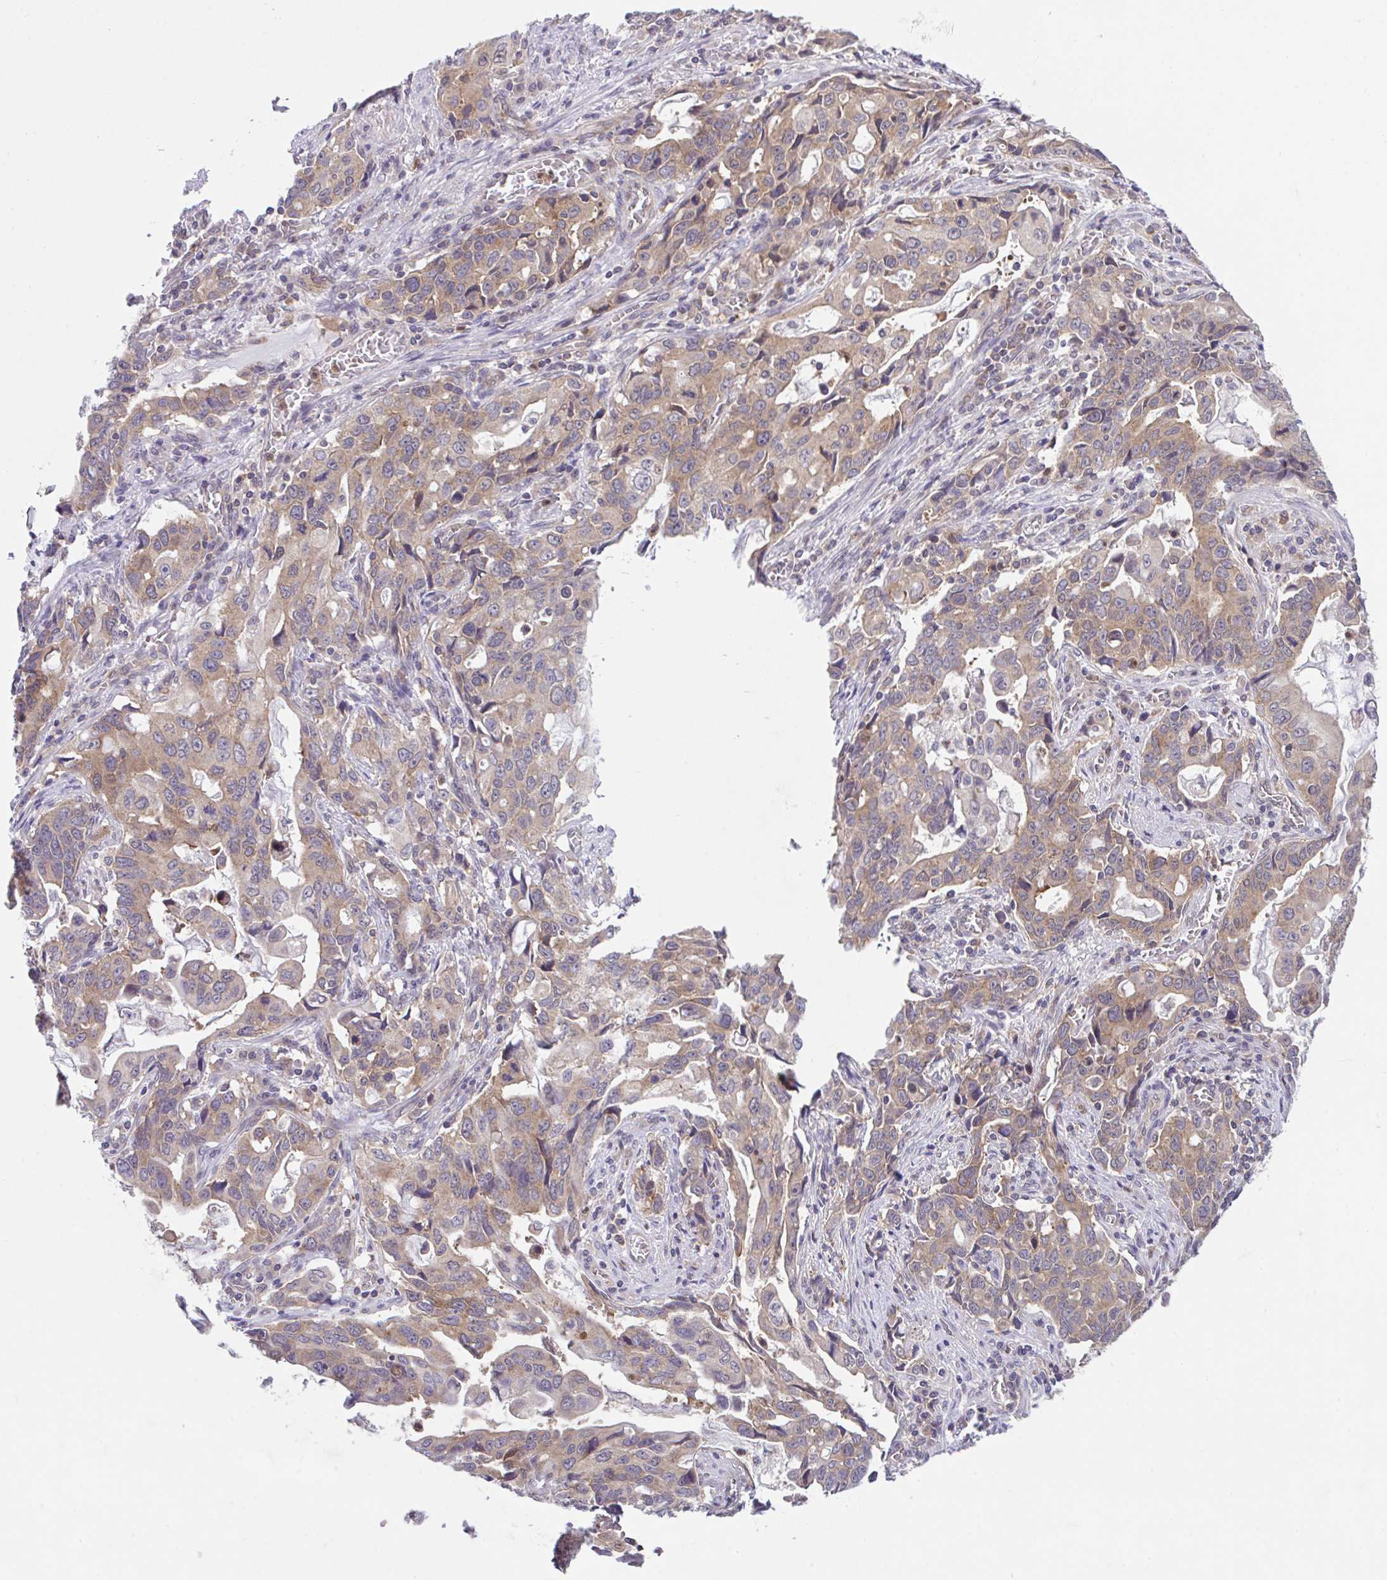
{"staining": {"intensity": "moderate", "quantity": "25%-75%", "location": "cytoplasmic/membranous"}, "tissue": "stomach cancer", "cell_type": "Tumor cells", "image_type": "cancer", "snomed": [{"axis": "morphology", "description": "Adenocarcinoma, NOS"}, {"axis": "topography", "description": "Stomach, upper"}], "caption": "Adenocarcinoma (stomach) was stained to show a protein in brown. There is medium levels of moderate cytoplasmic/membranous positivity in about 25%-75% of tumor cells. (DAB (3,3'-diaminobenzidine) IHC, brown staining for protein, blue staining for nuclei).", "gene": "RALBP1", "patient": {"sex": "male", "age": 85}}